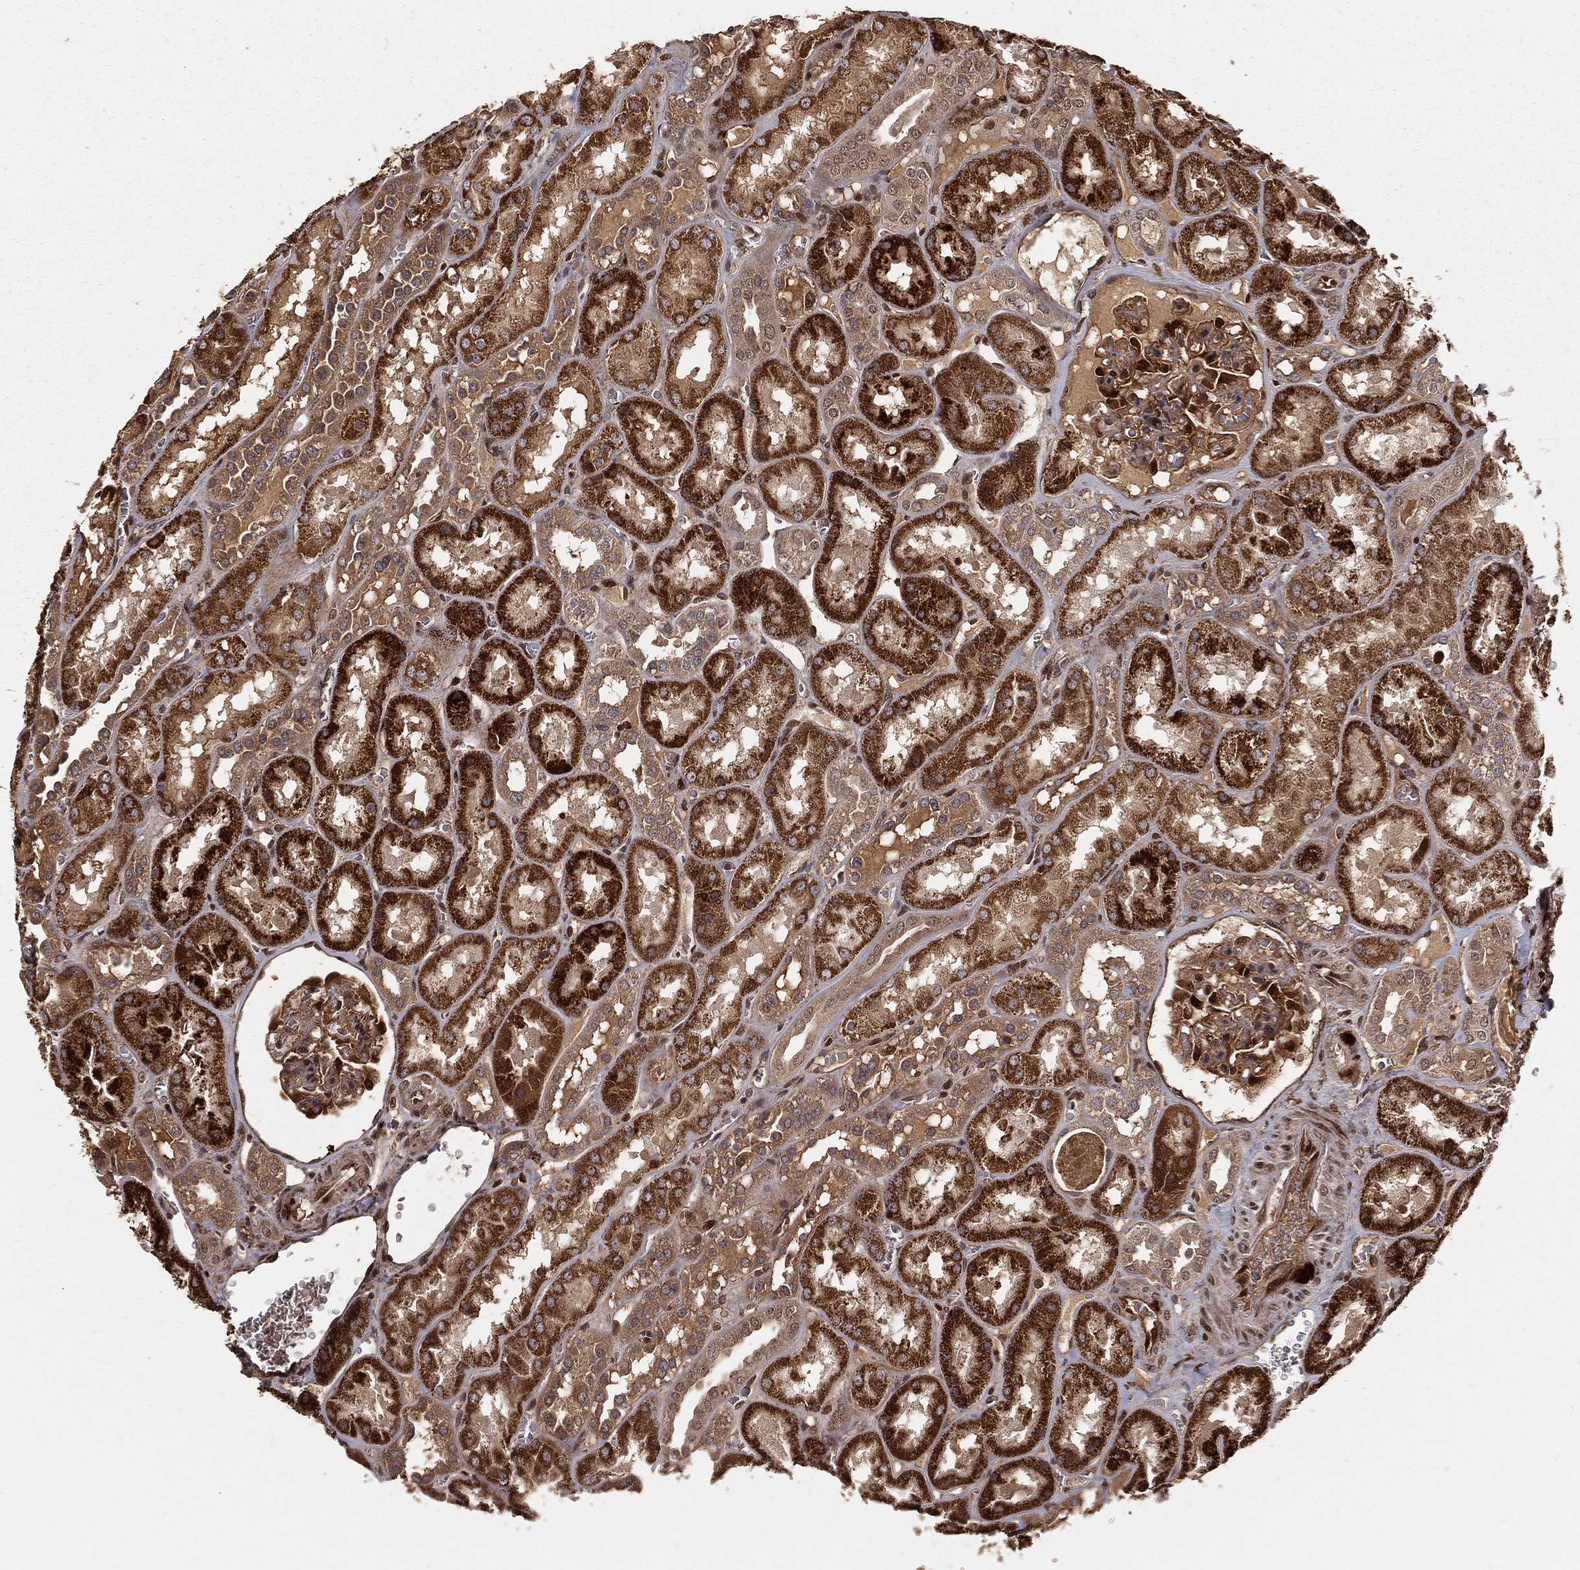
{"staining": {"intensity": "strong", "quantity": "25%-75%", "location": "nuclear"}, "tissue": "kidney", "cell_type": "Cells in glomeruli", "image_type": "normal", "snomed": [{"axis": "morphology", "description": "Normal tissue, NOS"}, {"axis": "topography", "description": "Kidney"}], "caption": "Immunohistochemical staining of unremarkable kidney demonstrates 25%-75% levels of strong nuclear protein positivity in approximately 25%-75% of cells in glomeruli. The staining was performed using DAB, with brown indicating positive protein expression. Nuclei are stained blue with hematoxylin.", "gene": "MAPK1", "patient": {"sex": "male", "age": 73}}